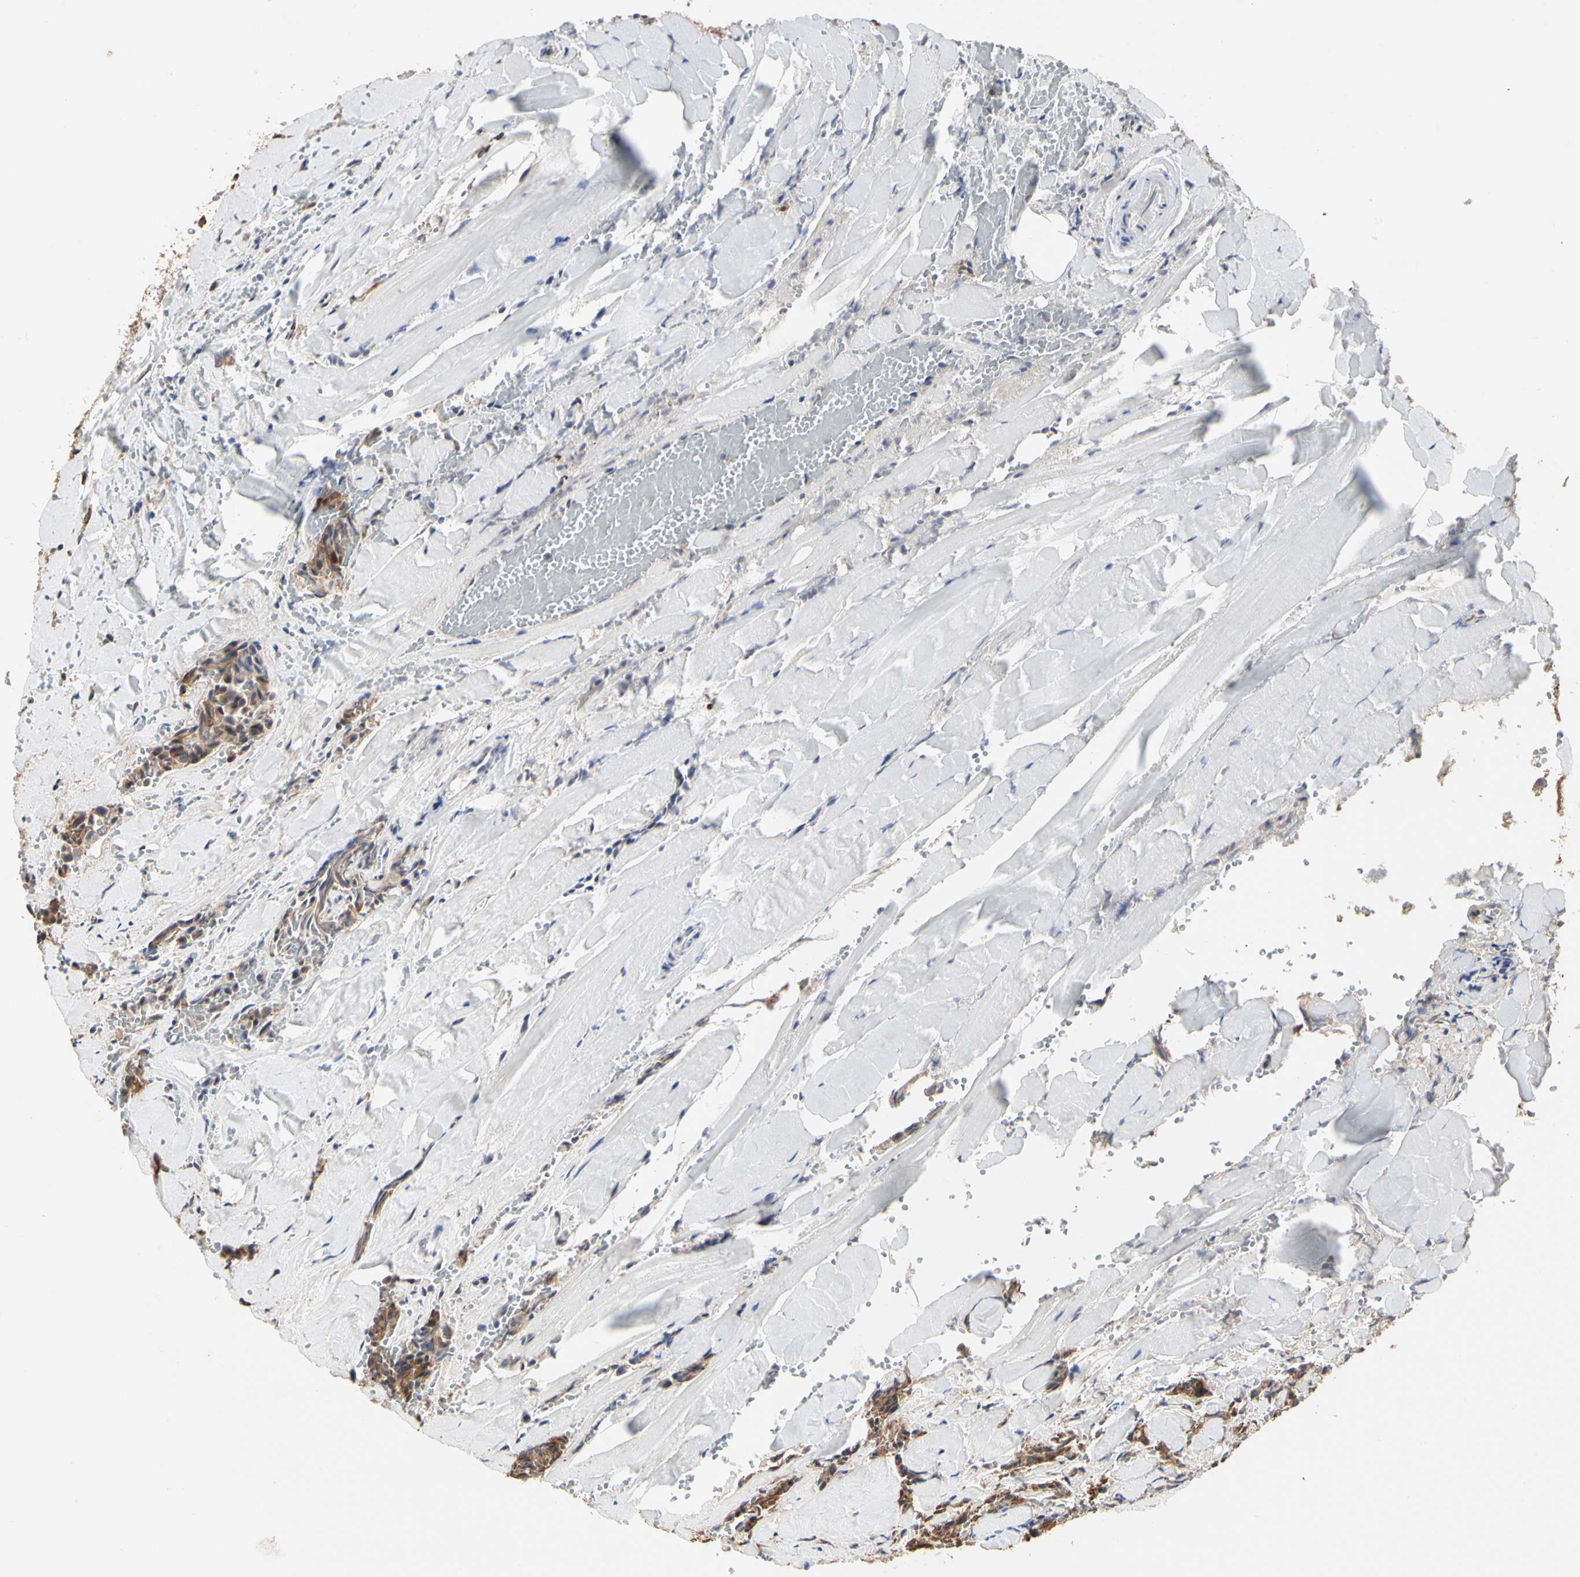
{"staining": {"intensity": "moderate", "quantity": ">75%", "location": "cytoplasmic/membranous"}, "tissue": "head and neck cancer", "cell_type": "Tumor cells", "image_type": "cancer", "snomed": [{"axis": "morphology", "description": "Adenocarcinoma, NOS"}, {"axis": "topography", "description": "Salivary gland"}, {"axis": "topography", "description": "Head-Neck"}], "caption": "This histopathology image demonstrates immunohistochemistry (IHC) staining of human adenocarcinoma (head and neck), with medium moderate cytoplasmic/membranous expression in about >75% of tumor cells.", "gene": "TAOK1", "patient": {"sex": "female", "age": 59}}